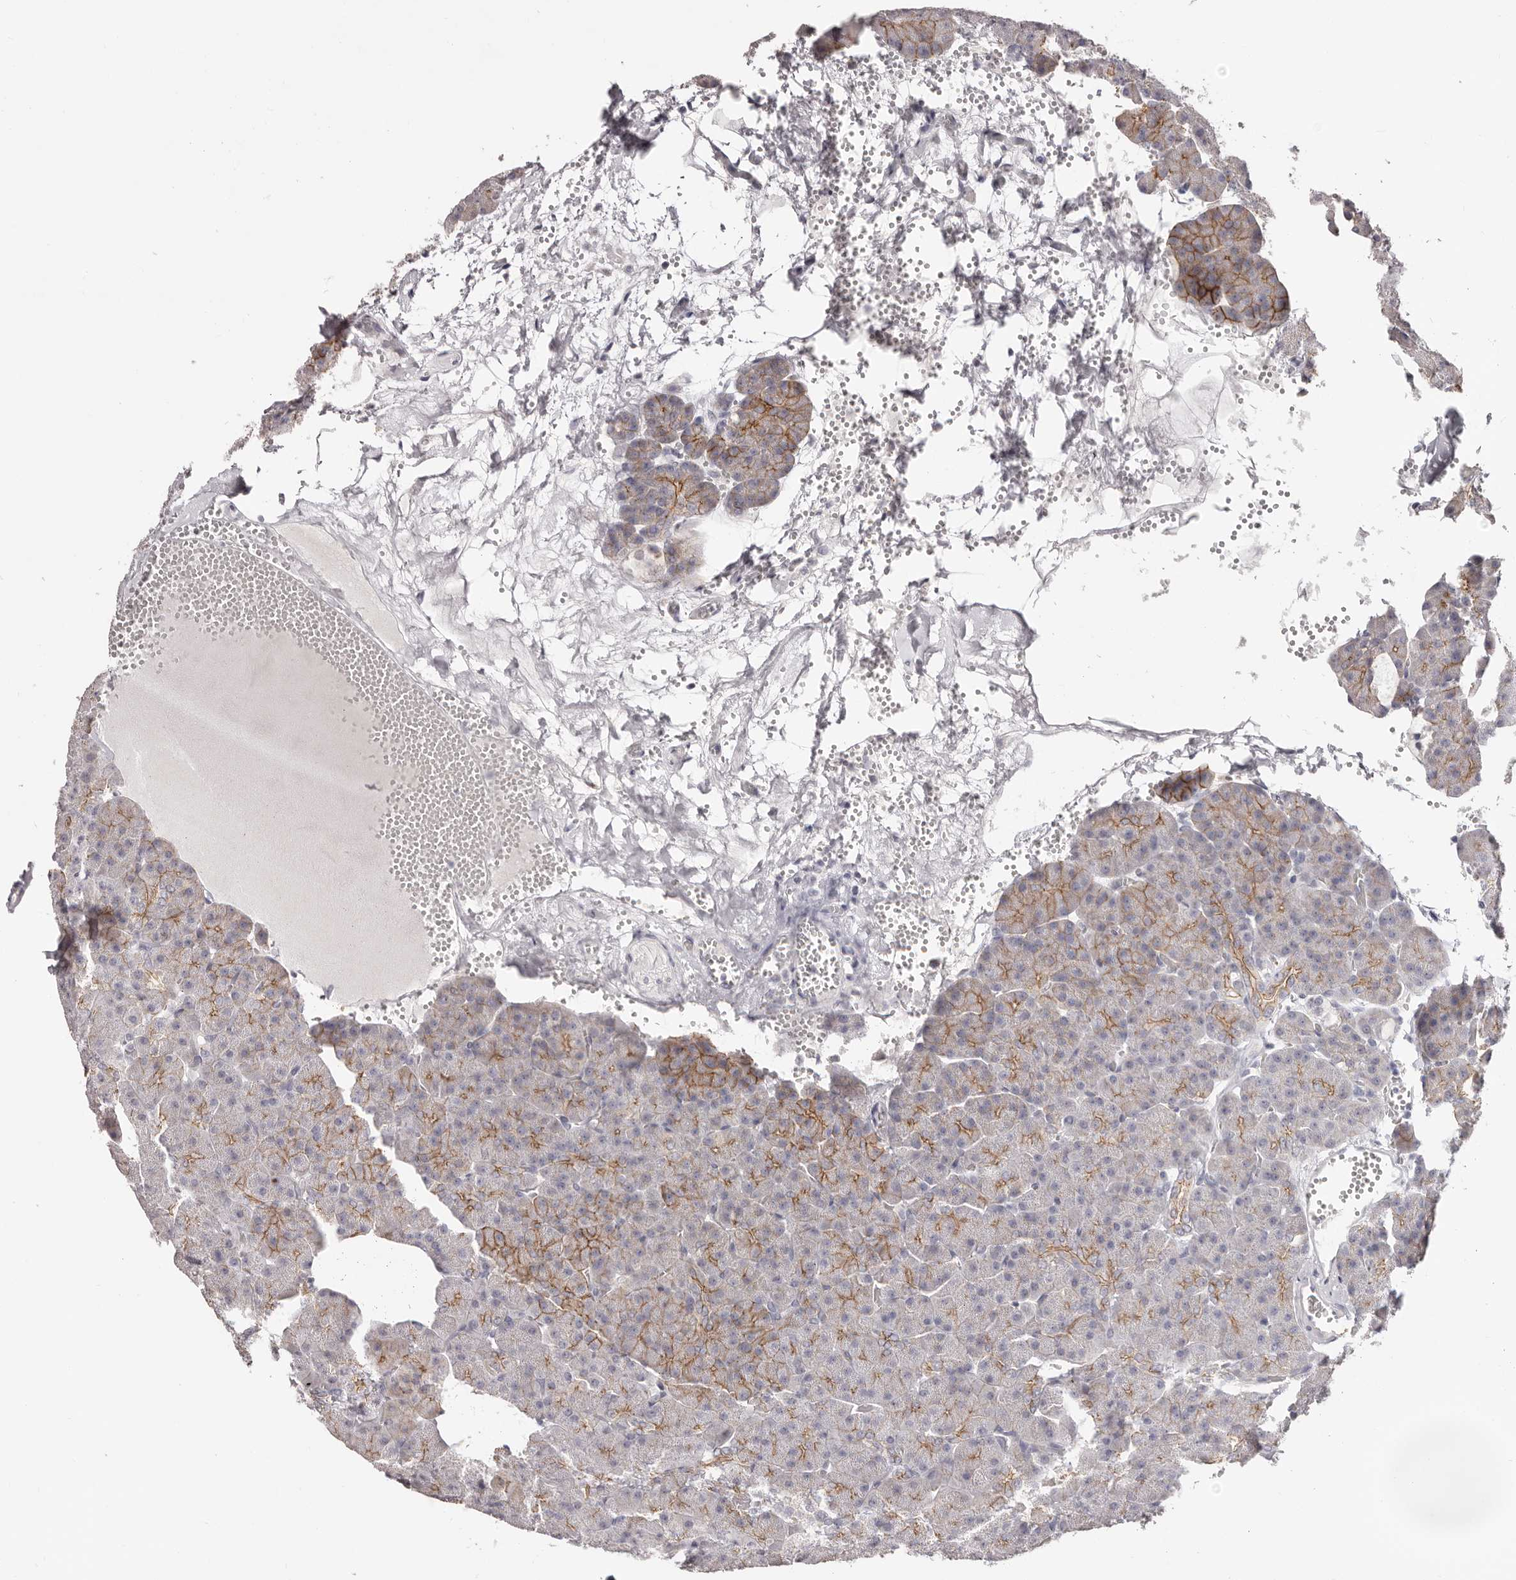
{"staining": {"intensity": "moderate", "quantity": ">75%", "location": "cytoplasmic/membranous"}, "tissue": "pancreas", "cell_type": "Exocrine glandular cells", "image_type": "normal", "snomed": [{"axis": "morphology", "description": "Normal tissue, NOS"}, {"axis": "morphology", "description": "Carcinoid, malignant, NOS"}, {"axis": "topography", "description": "Pancreas"}], "caption": "Immunohistochemical staining of benign human pancreas shows medium levels of moderate cytoplasmic/membranous staining in approximately >75% of exocrine glandular cells. The staining was performed using DAB (3,3'-diaminobenzidine) to visualize the protein expression in brown, while the nuclei were stained in blue with hematoxylin (Magnification: 20x).", "gene": "PCDHB6", "patient": {"sex": "female", "age": 35}}